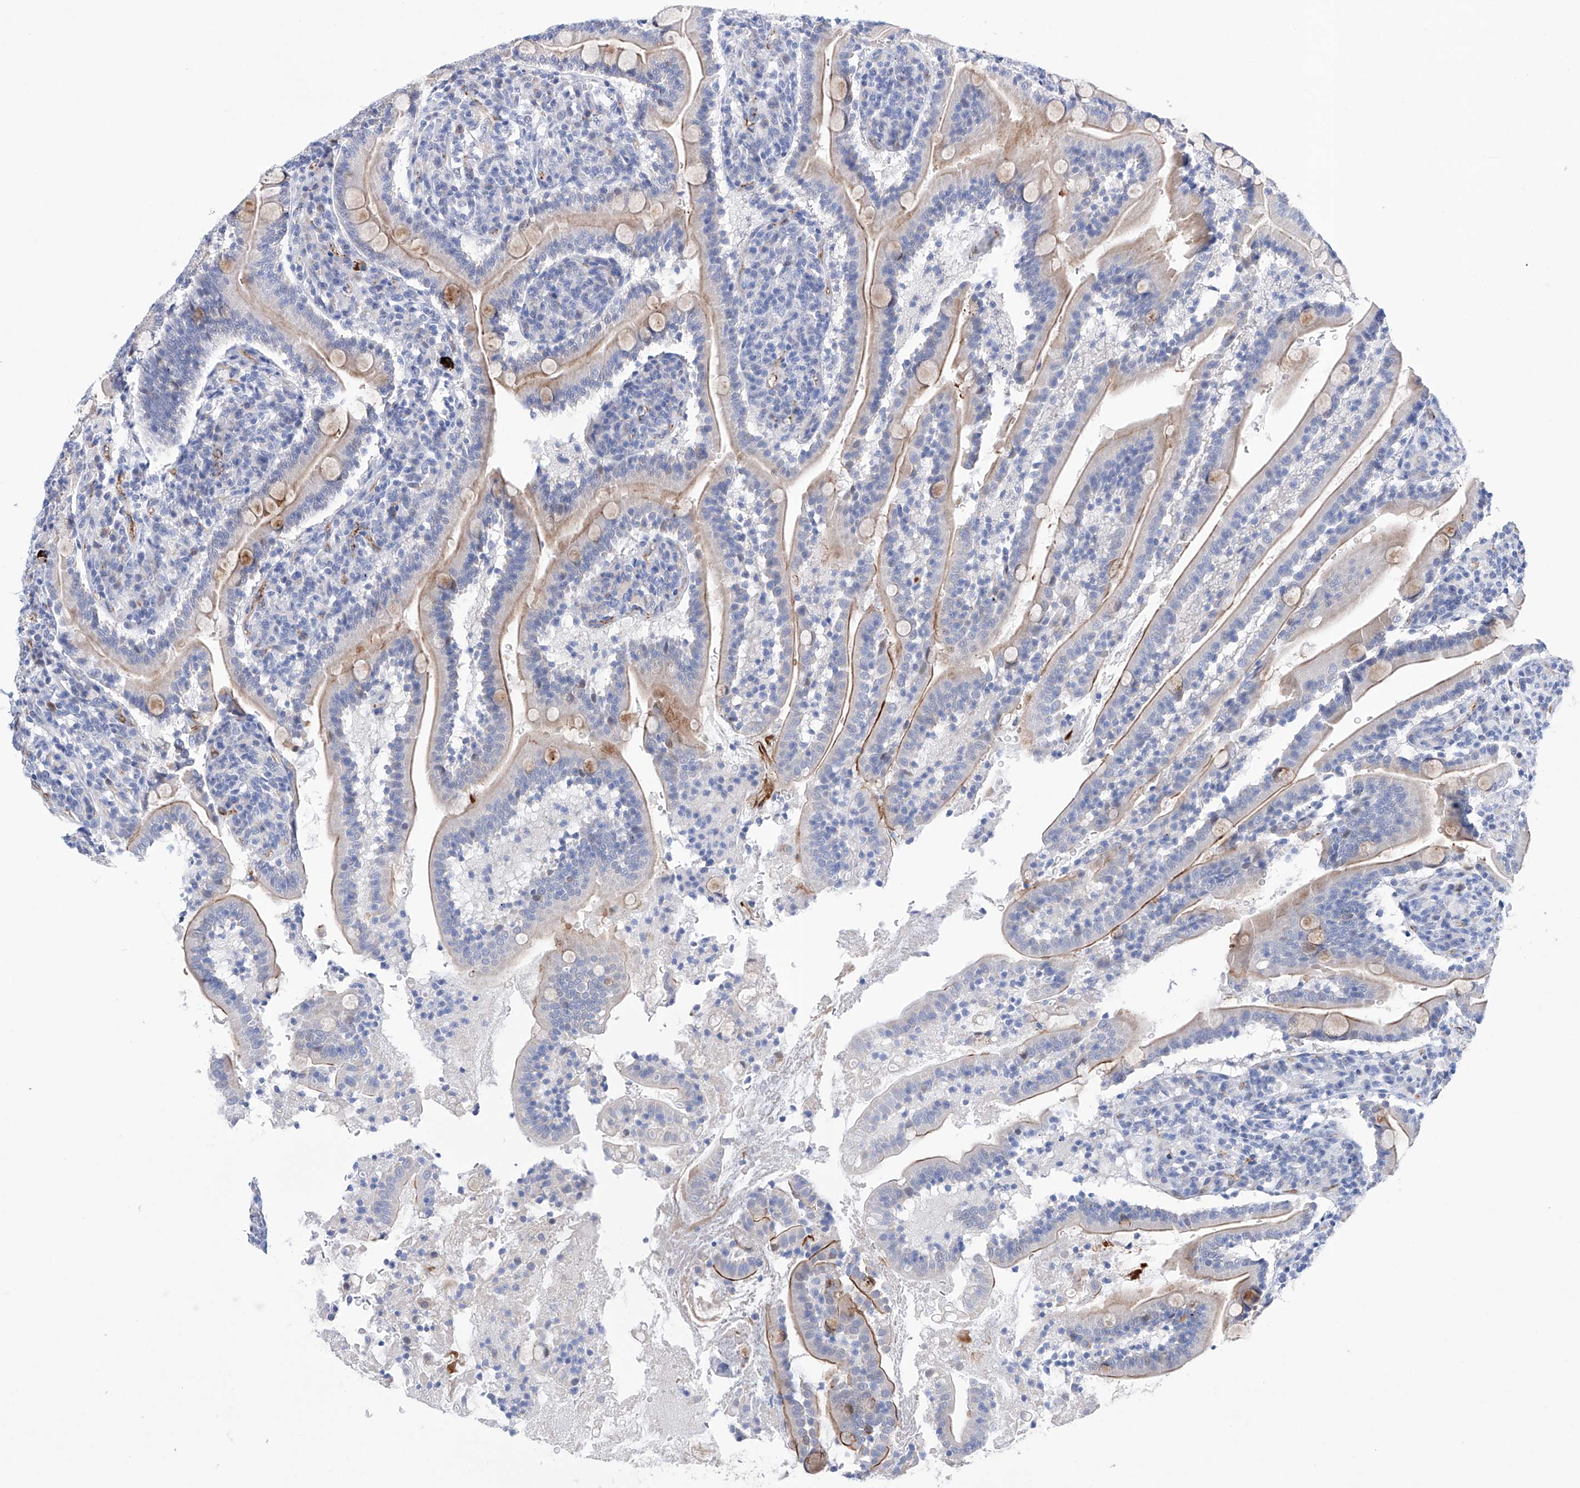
{"staining": {"intensity": "moderate", "quantity": "25%-75%", "location": "cytoplasmic/membranous"}, "tissue": "duodenum", "cell_type": "Glandular cells", "image_type": "normal", "snomed": [{"axis": "morphology", "description": "Normal tissue, NOS"}, {"axis": "topography", "description": "Duodenum"}], "caption": "IHC photomicrograph of benign duodenum: human duodenum stained using immunohistochemistry displays medium levels of moderate protein expression localized specifically in the cytoplasmic/membranous of glandular cells, appearing as a cytoplasmic/membranous brown color.", "gene": "ETV7", "patient": {"sex": "male", "age": 35}}